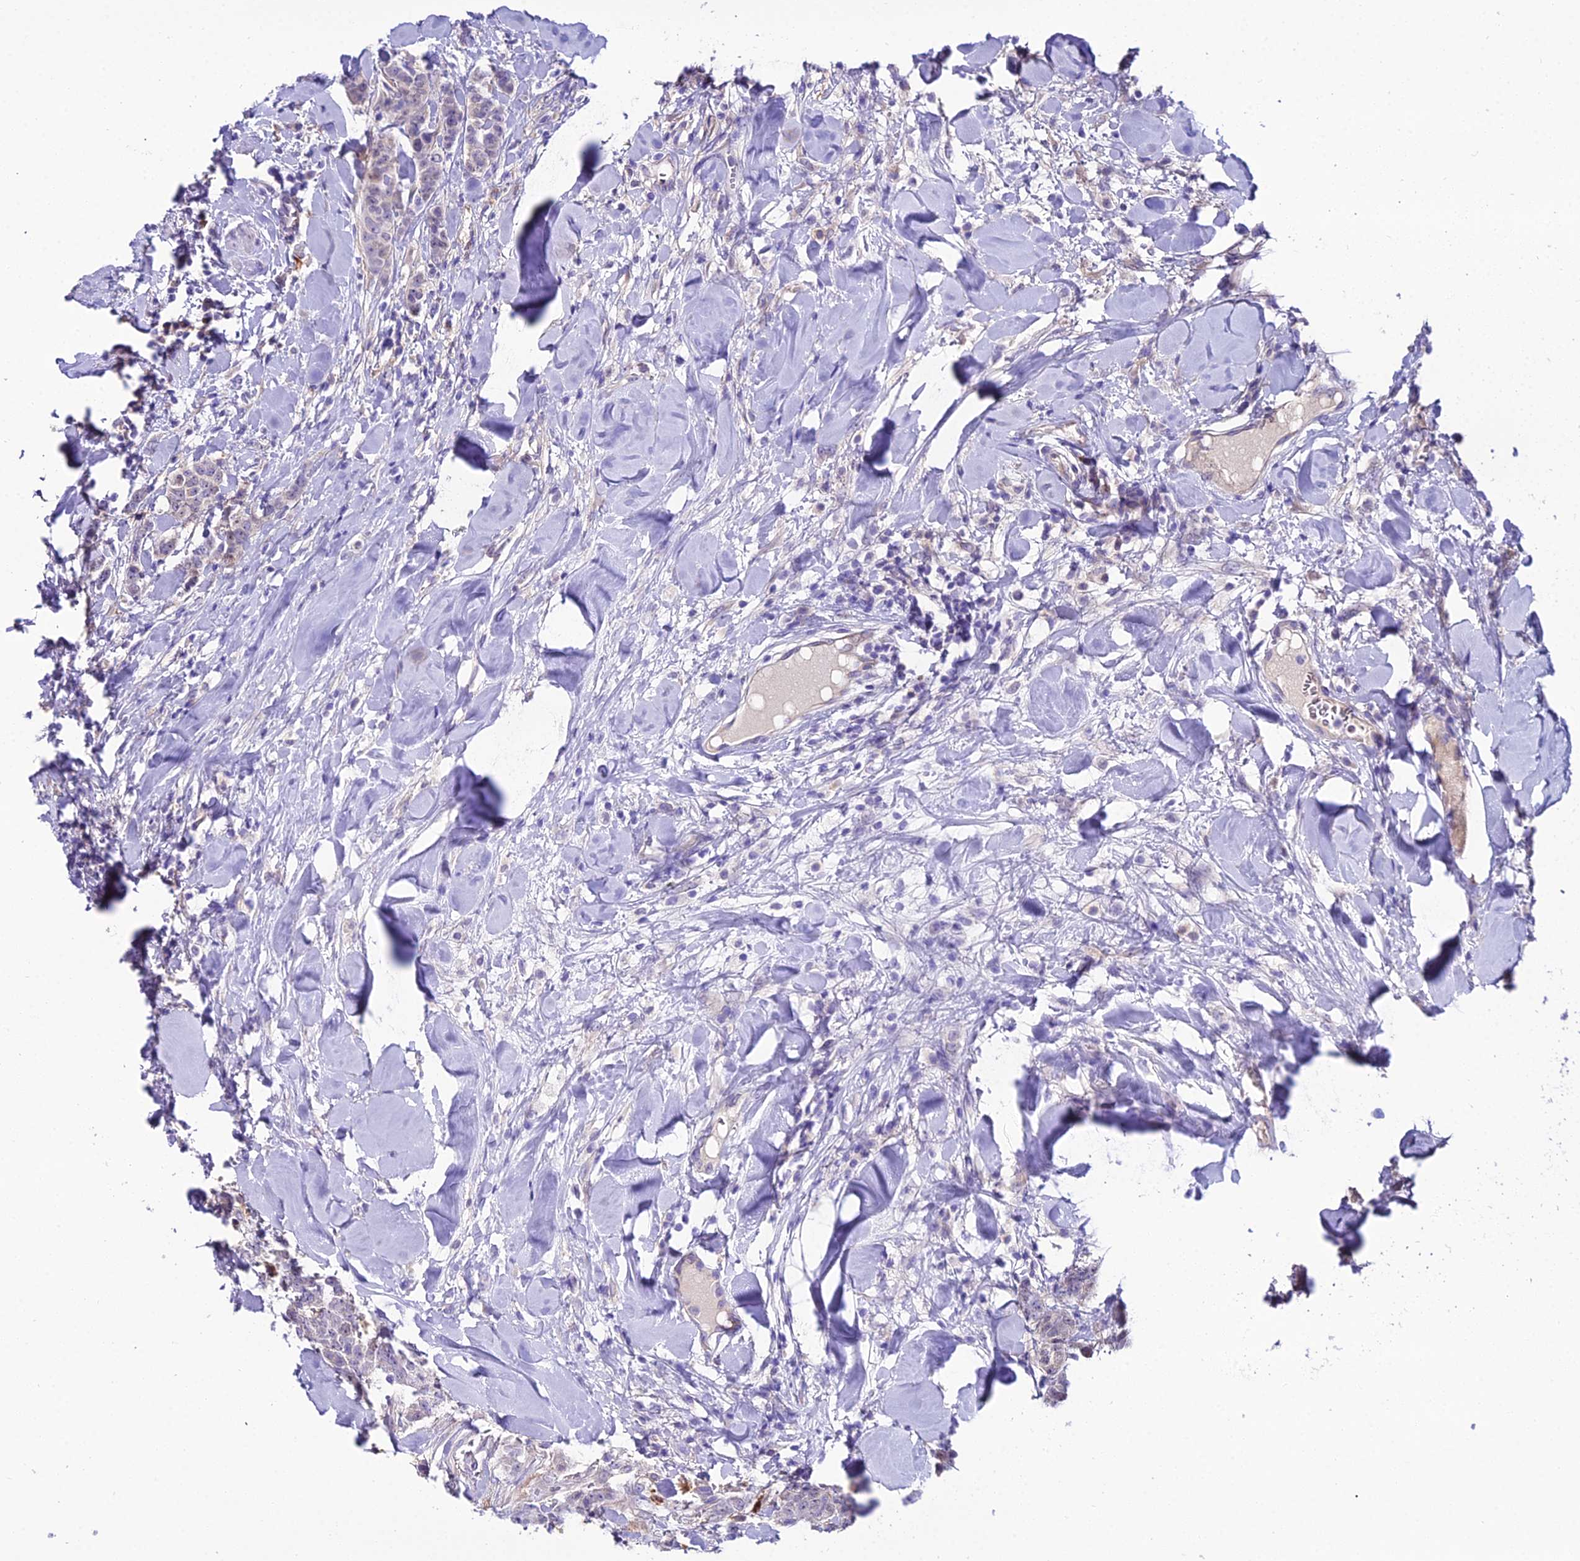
{"staining": {"intensity": "negative", "quantity": "none", "location": "none"}, "tissue": "breast cancer", "cell_type": "Tumor cells", "image_type": "cancer", "snomed": [{"axis": "morphology", "description": "Duct carcinoma"}, {"axis": "topography", "description": "Breast"}], "caption": "The micrograph demonstrates no significant expression in tumor cells of breast invasive ductal carcinoma.", "gene": "MB21D2", "patient": {"sex": "female", "age": 40}}